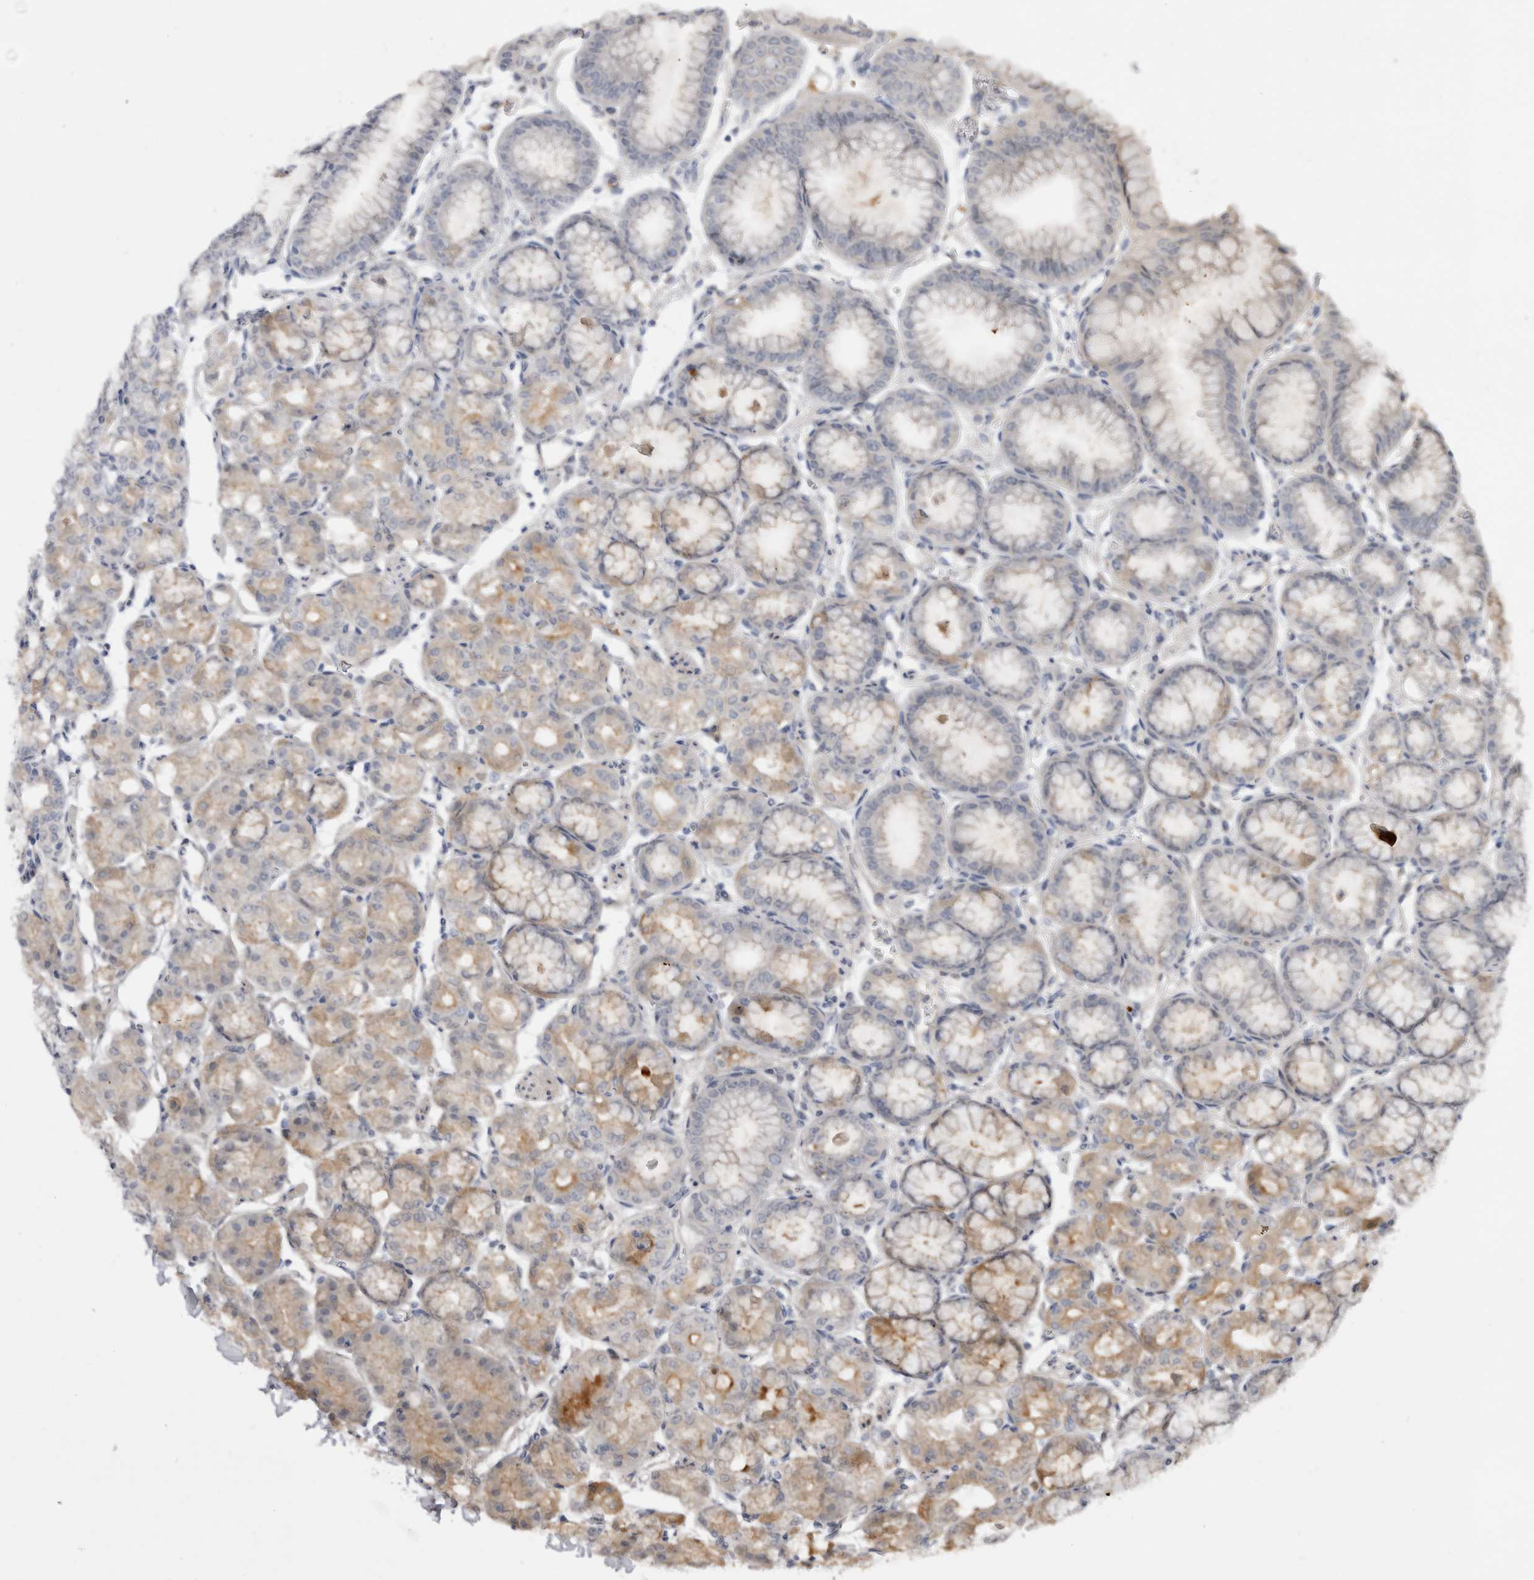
{"staining": {"intensity": "weak", "quantity": "25%-75%", "location": "cytoplasmic/membranous,nuclear"}, "tissue": "stomach", "cell_type": "Glandular cells", "image_type": "normal", "snomed": [{"axis": "morphology", "description": "Normal tissue, NOS"}, {"axis": "topography", "description": "Stomach, lower"}], "caption": "Unremarkable stomach reveals weak cytoplasmic/membranous,nuclear staining in about 25%-75% of glandular cells, visualized by immunohistochemistry.", "gene": "PLEKHM1", "patient": {"sex": "male", "age": 71}}